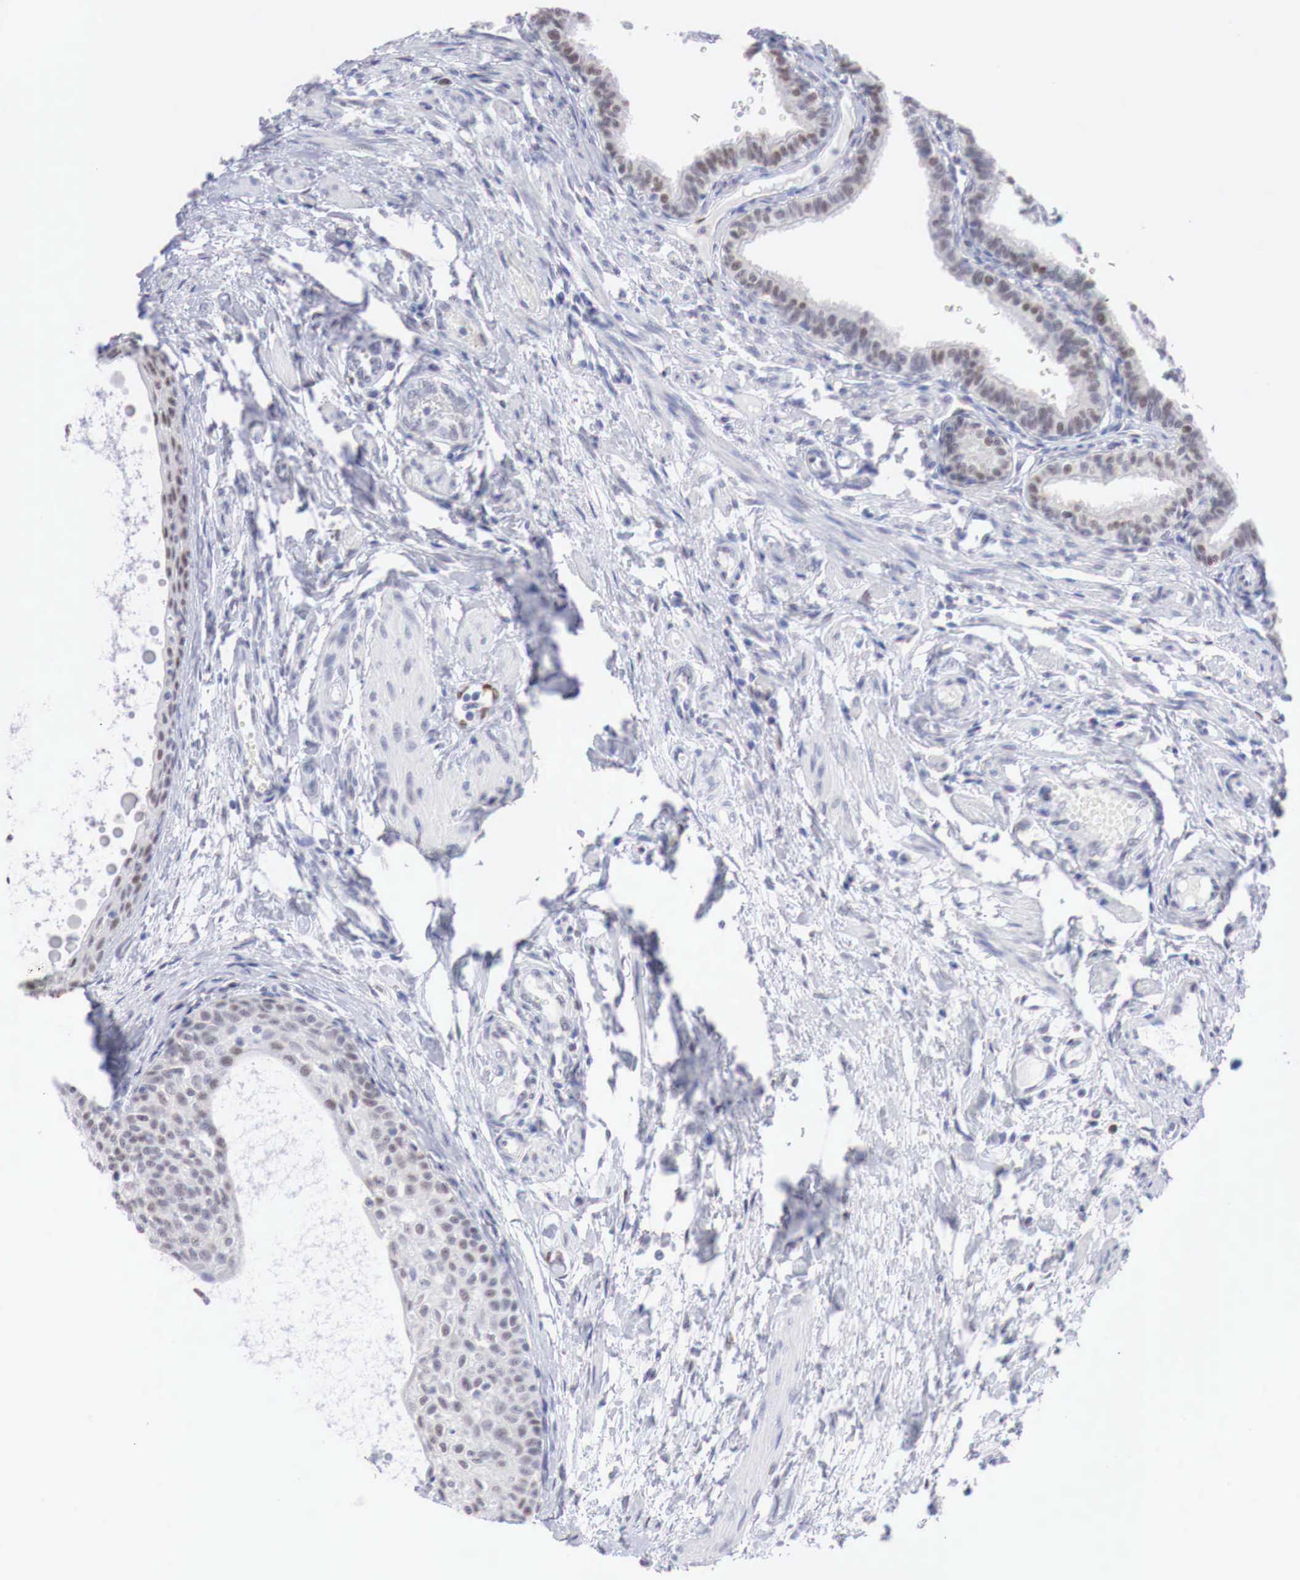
{"staining": {"intensity": "weak", "quantity": "25%-75%", "location": "nuclear"}, "tissue": "fallopian tube", "cell_type": "Glandular cells", "image_type": "normal", "snomed": [{"axis": "morphology", "description": "Normal tissue, NOS"}, {"axis": "topography", "description": "Fallopian tube"}], "caption": "Glandular cells show low levels of weak nuclear staining in about 25%-75% of cells in benign human fallopian tube.", "gene": "FOXP2", "patient": {"sex": "female", "age": 32}}